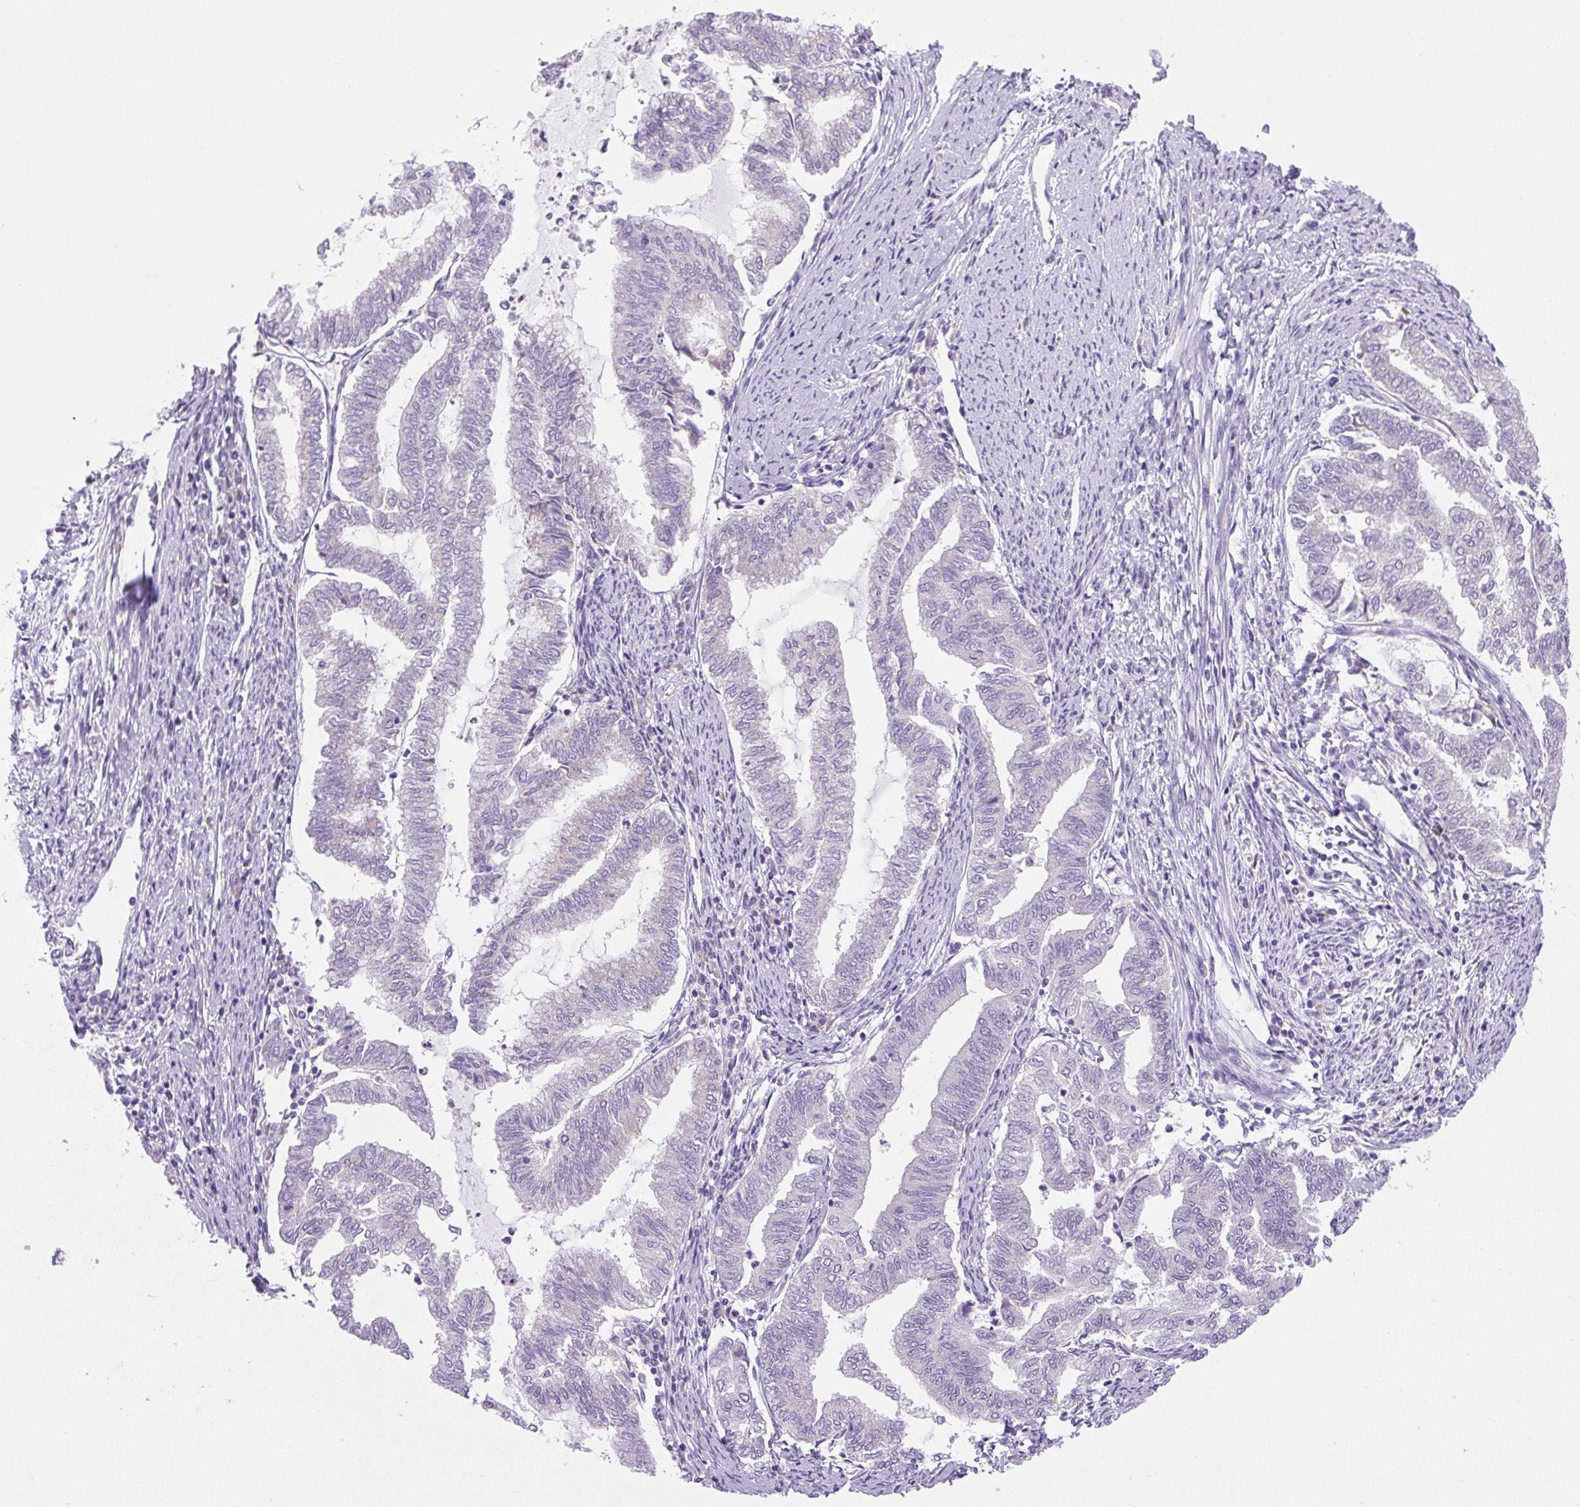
{"staining": {"intensity": "negative", "quantity": "none", "location": "none"}, "tissue": "endometrial cancer", "cell_type": "Tumor cells", "image_type": "cancer", "snomed": [{"axis": "morphology", "description": "Adenocarcinoma, NOS"}, {"axis": "topography", "description": "Endometrium"}], "caption": "This is an immunohistochemistry image of human endometrial cancer. There is no staining in tumor cells.", "gene": "SCO2", "patient": {"sex": "female", "age": 79}}